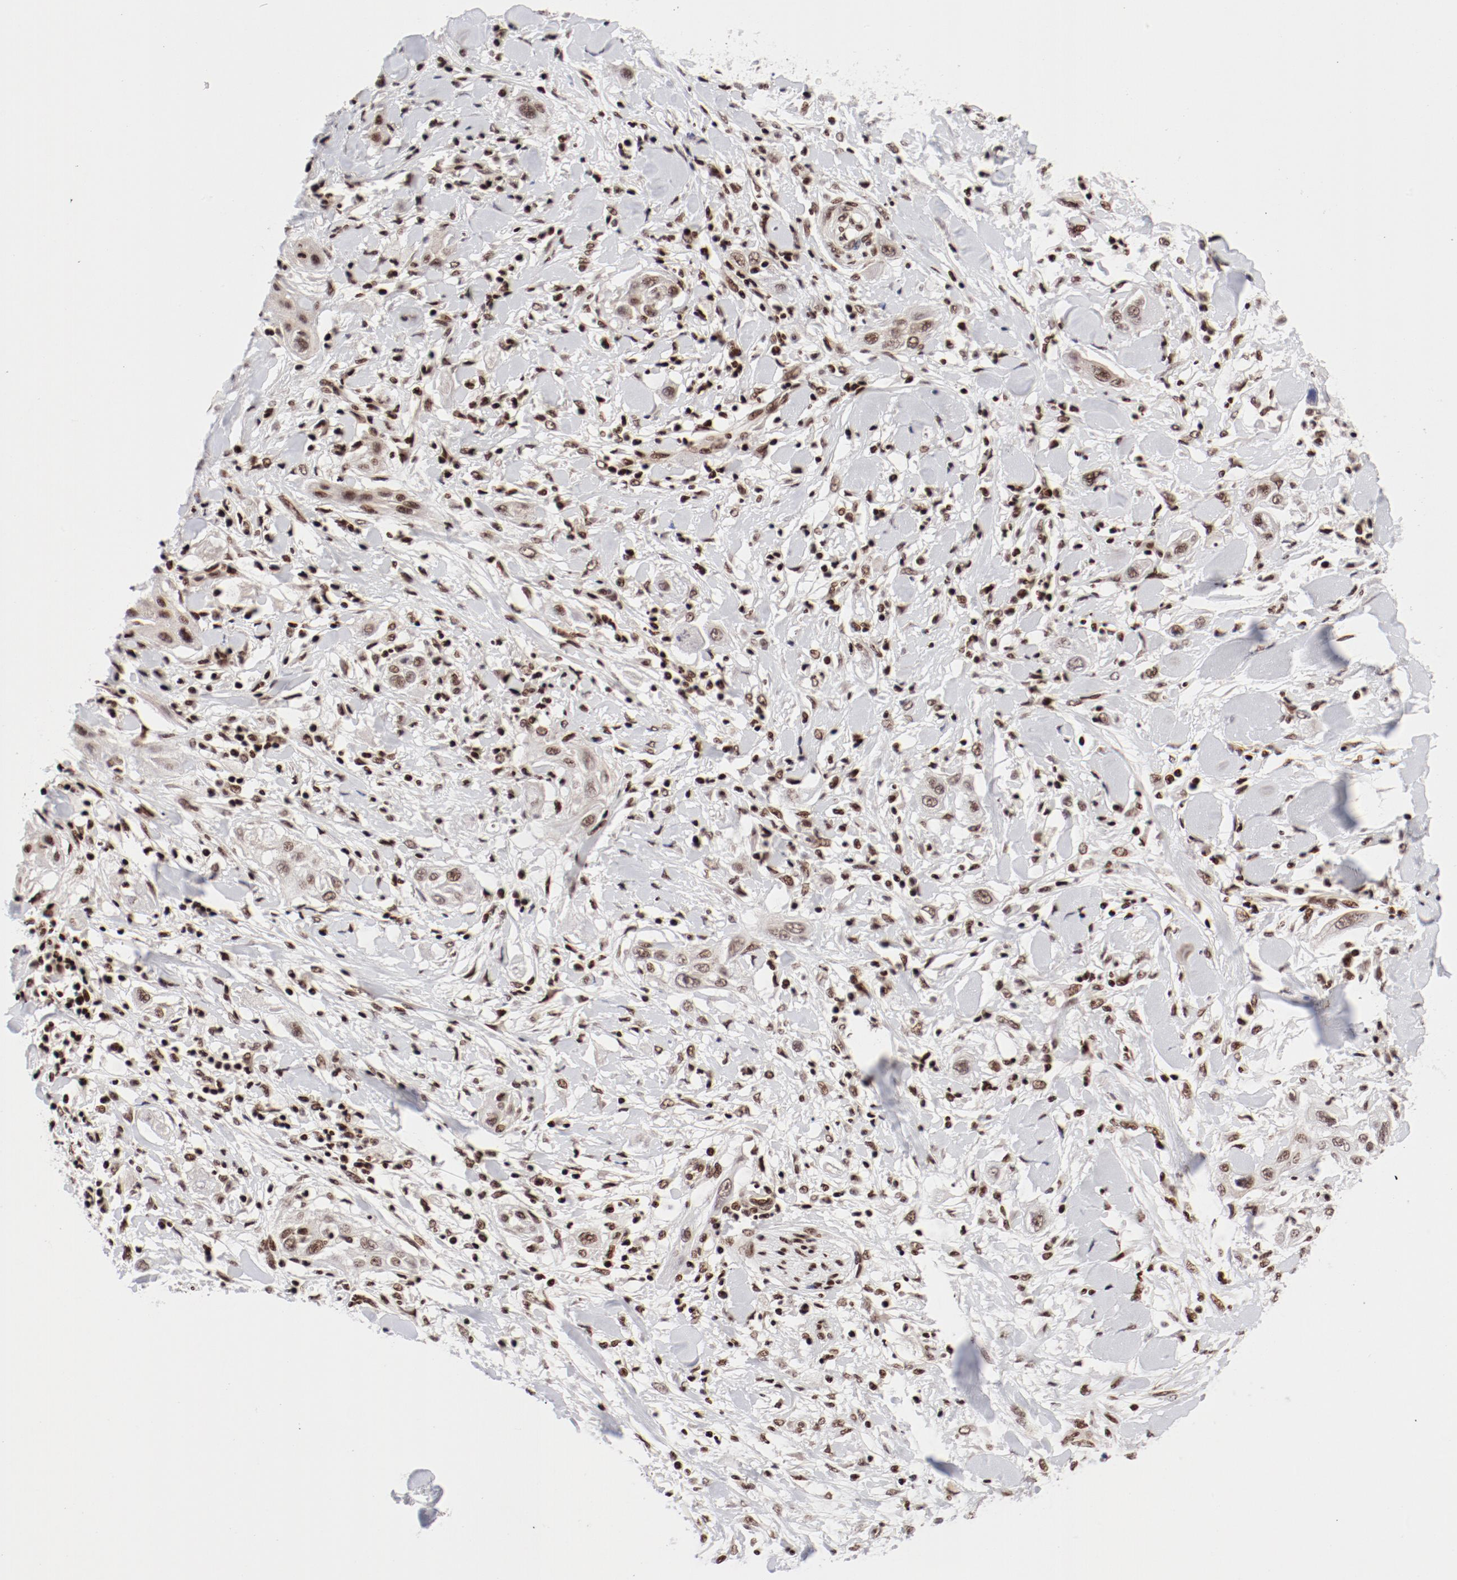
{"staining": {"intensity": "moderate", "quantity": ">75%", "location": "nuclear"}, "tissue": "lung cancer", "cell_type": "Tumor cells", "image_type": "cancer", "snomed": [{"axis": "morphology", "description": "Squamous cell carcinoma, NOS"}, {"axis": "topography", "description": "Lung"}], "caption": "Human lung squamous cell carcinoma stained with a protein marker reveals moderate staining in tumor cells.", "gene": "NFYB", "patient": {"sex": "female", "age": 47}}